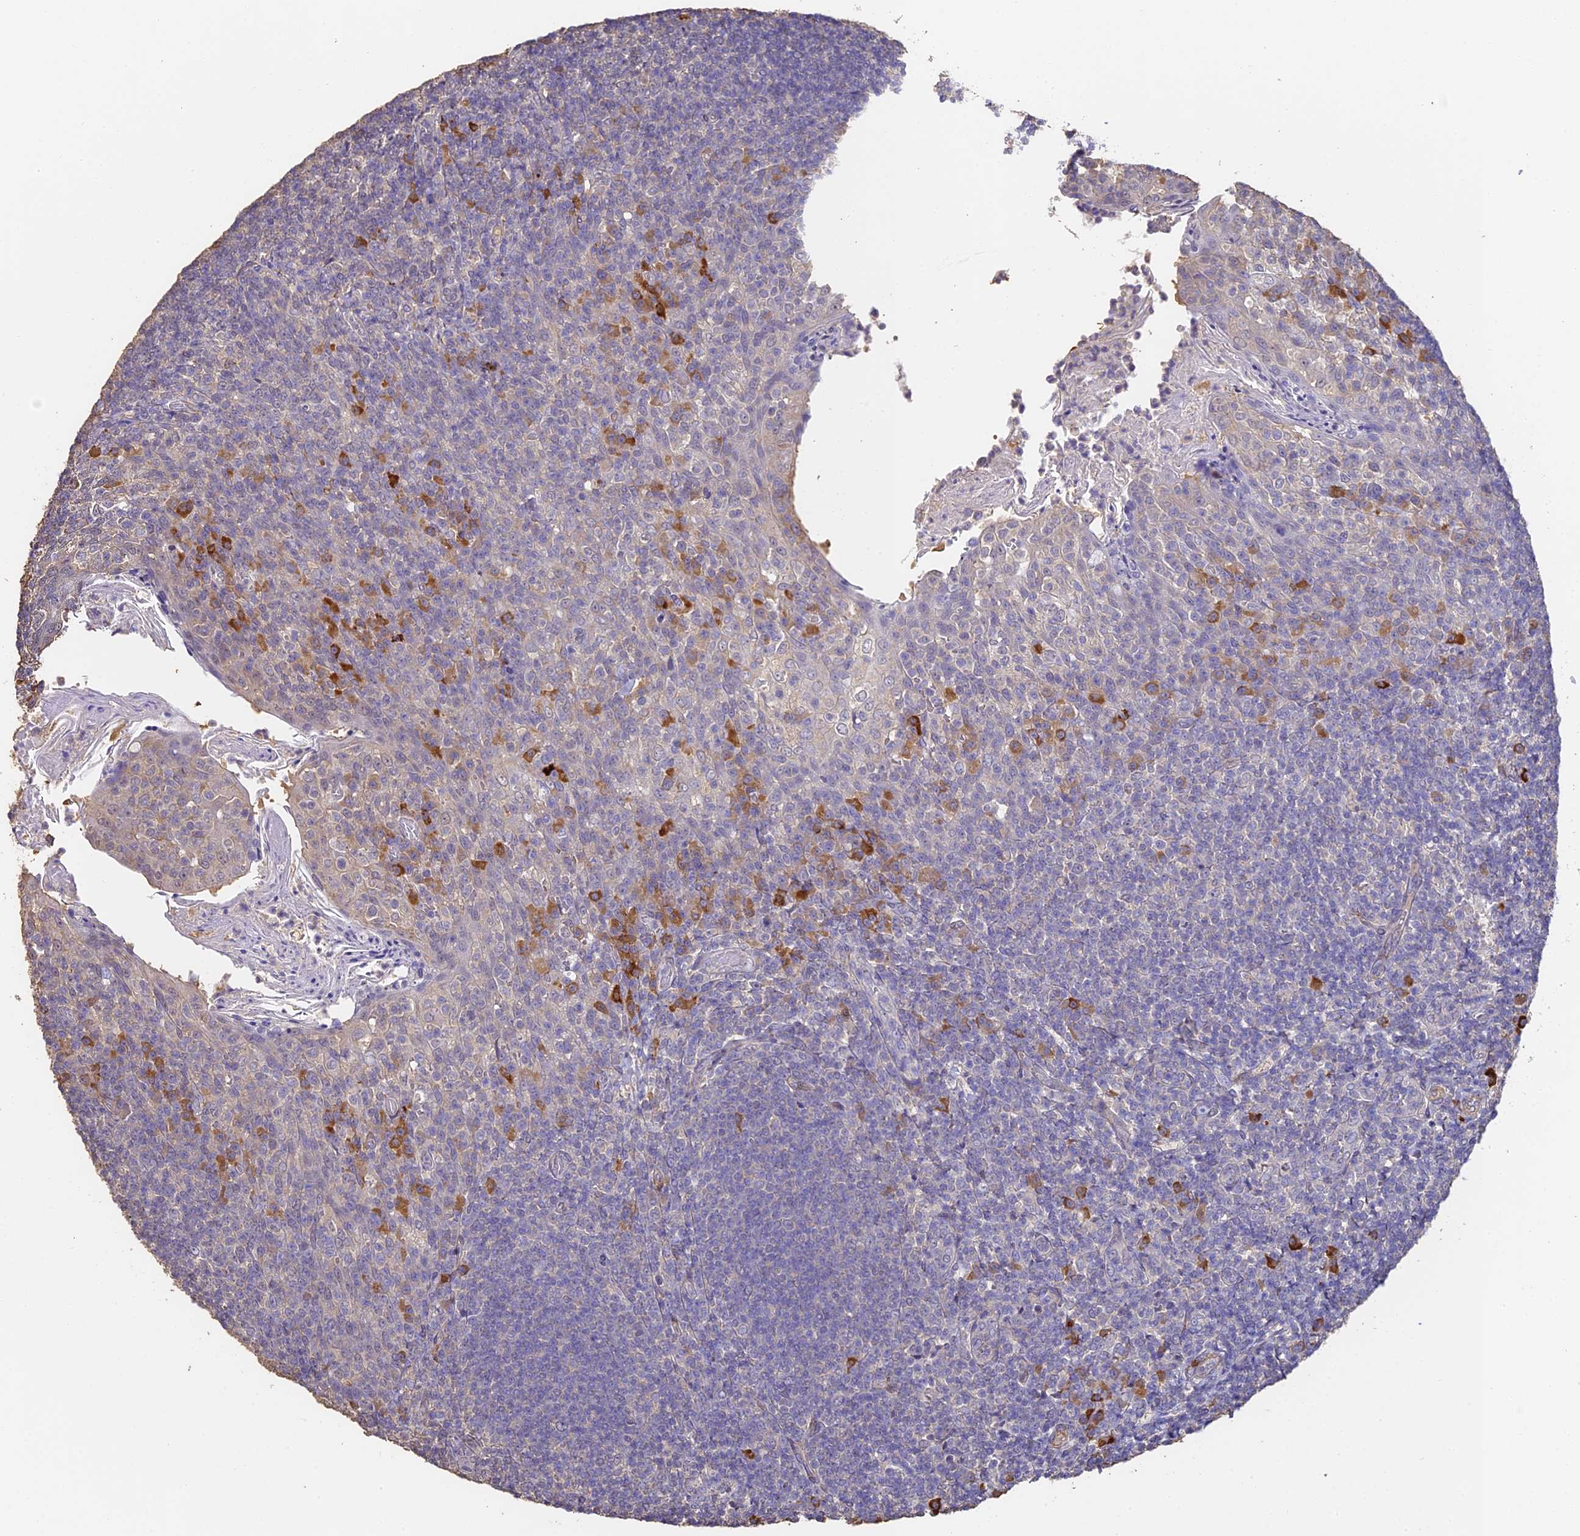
{"staining": {"intensity": "negative", "quantity": "none", "location": "none"}, "tissue": "tonsil", "cell_type": "Germinal center cells", "image_type": "normal", "snomed": [{"axis": "morphology", "description": "Normal tissue, NOS"}, {"axis": "topography", "description": "Tonsil"}], "caption": "Photomicrograph shows no protein positivity in germinal center cells of normal tonsil.", "gene": "SLC11A1", "patient": {"sex": "female", "age": 10}}